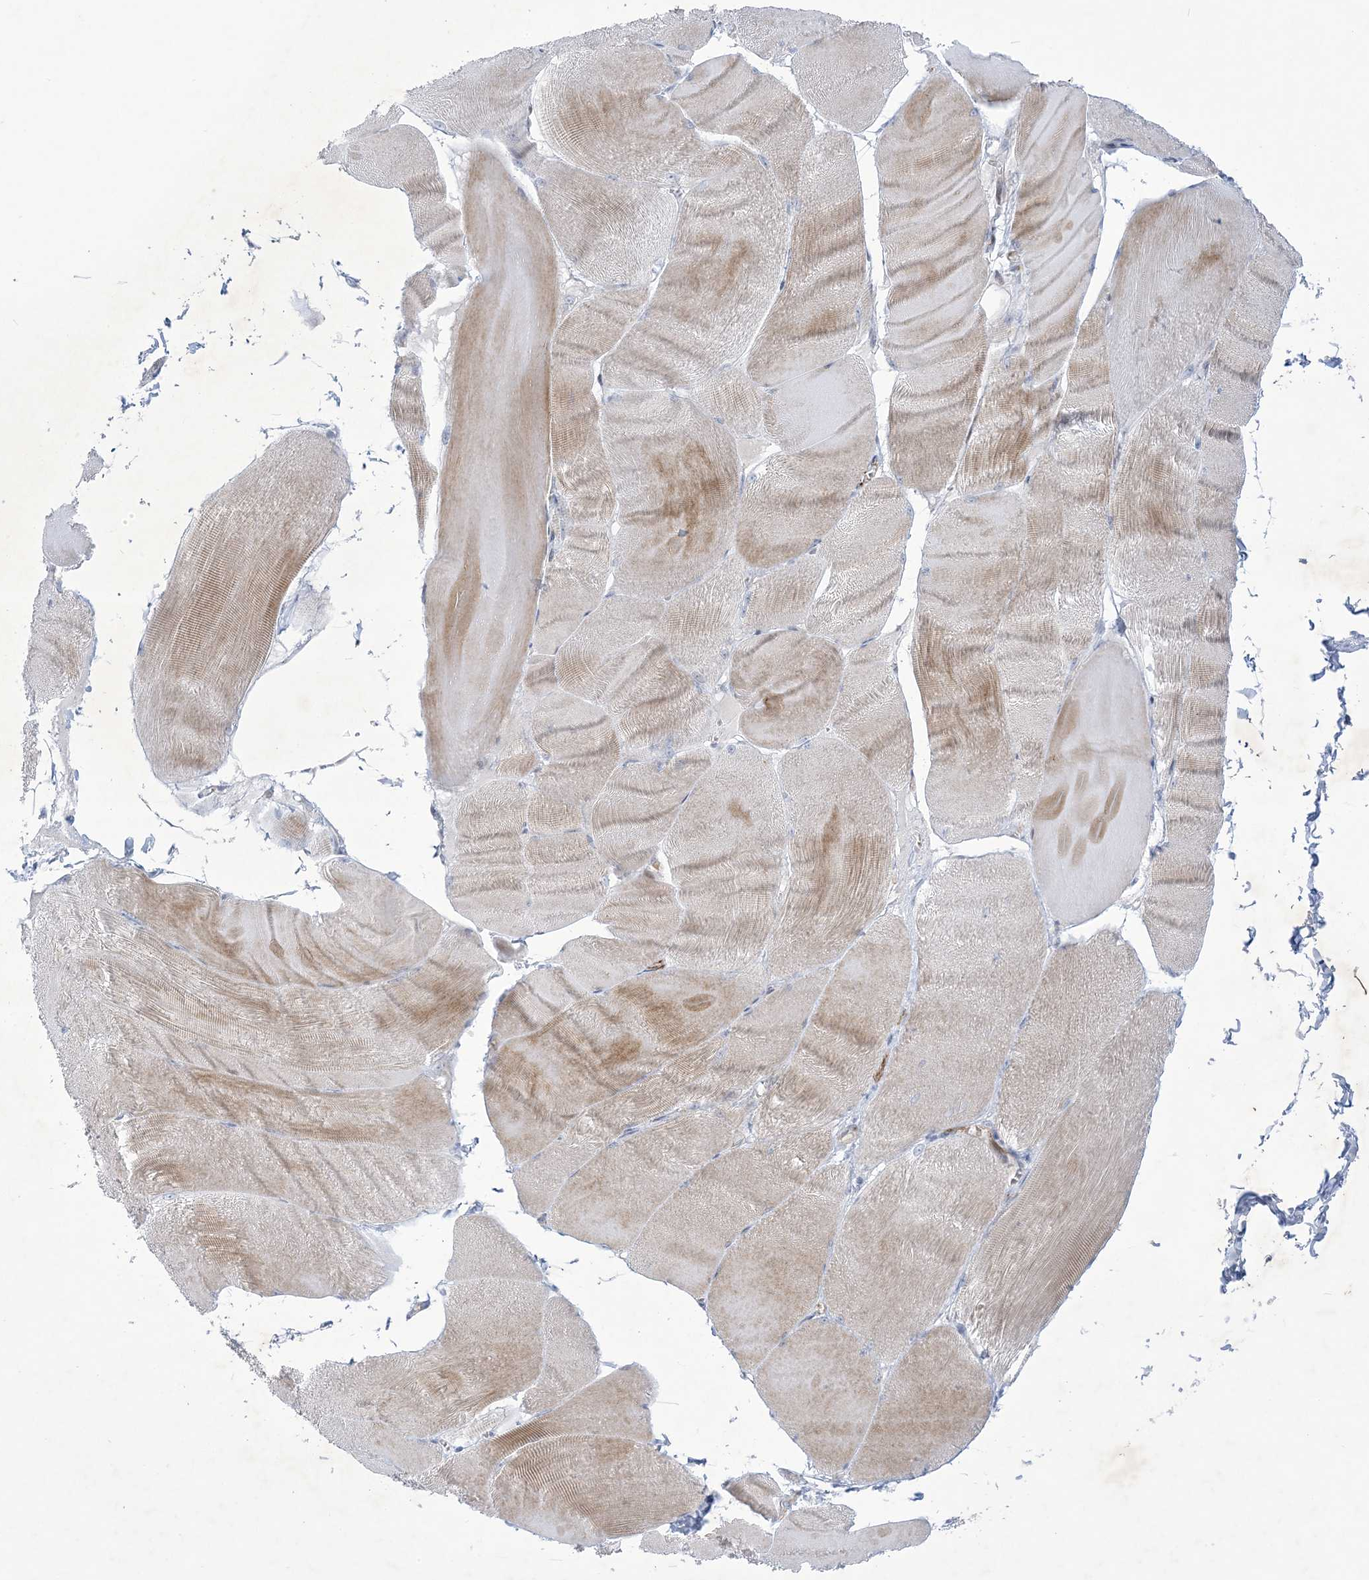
{"staining": {"intensity": "moderate", "quantity": "25%-75%", "location": "cytoplasmic/membranous"}, "tissue": "skeletal muscle", "cell_type": "Myocytes", "image_type": "normal", "snomed": [{"axis": "morphology", "description": "Normal tissue, NOS"}, {"axis": "morphology", "description": "Basal cell carcinoma"}, {"axis": "topography", "description": "Skeletal muscle"}], "caption": "Immunohistochemistry (DAB (3,3'-diaminobenzidine)) staining of normal skeletal muscle demonstrates moderate cytoplasmic/membranous protein positivity in about 25%-75% of myocytes. (Stains: DAB (3,3'-diaminobenzidine) in brown, nuclei in blue, Microscopy: brightfield microscopy at high magnification).", "gene": "B3GNT7", "patient": {"sex": "female", "age": 64}}